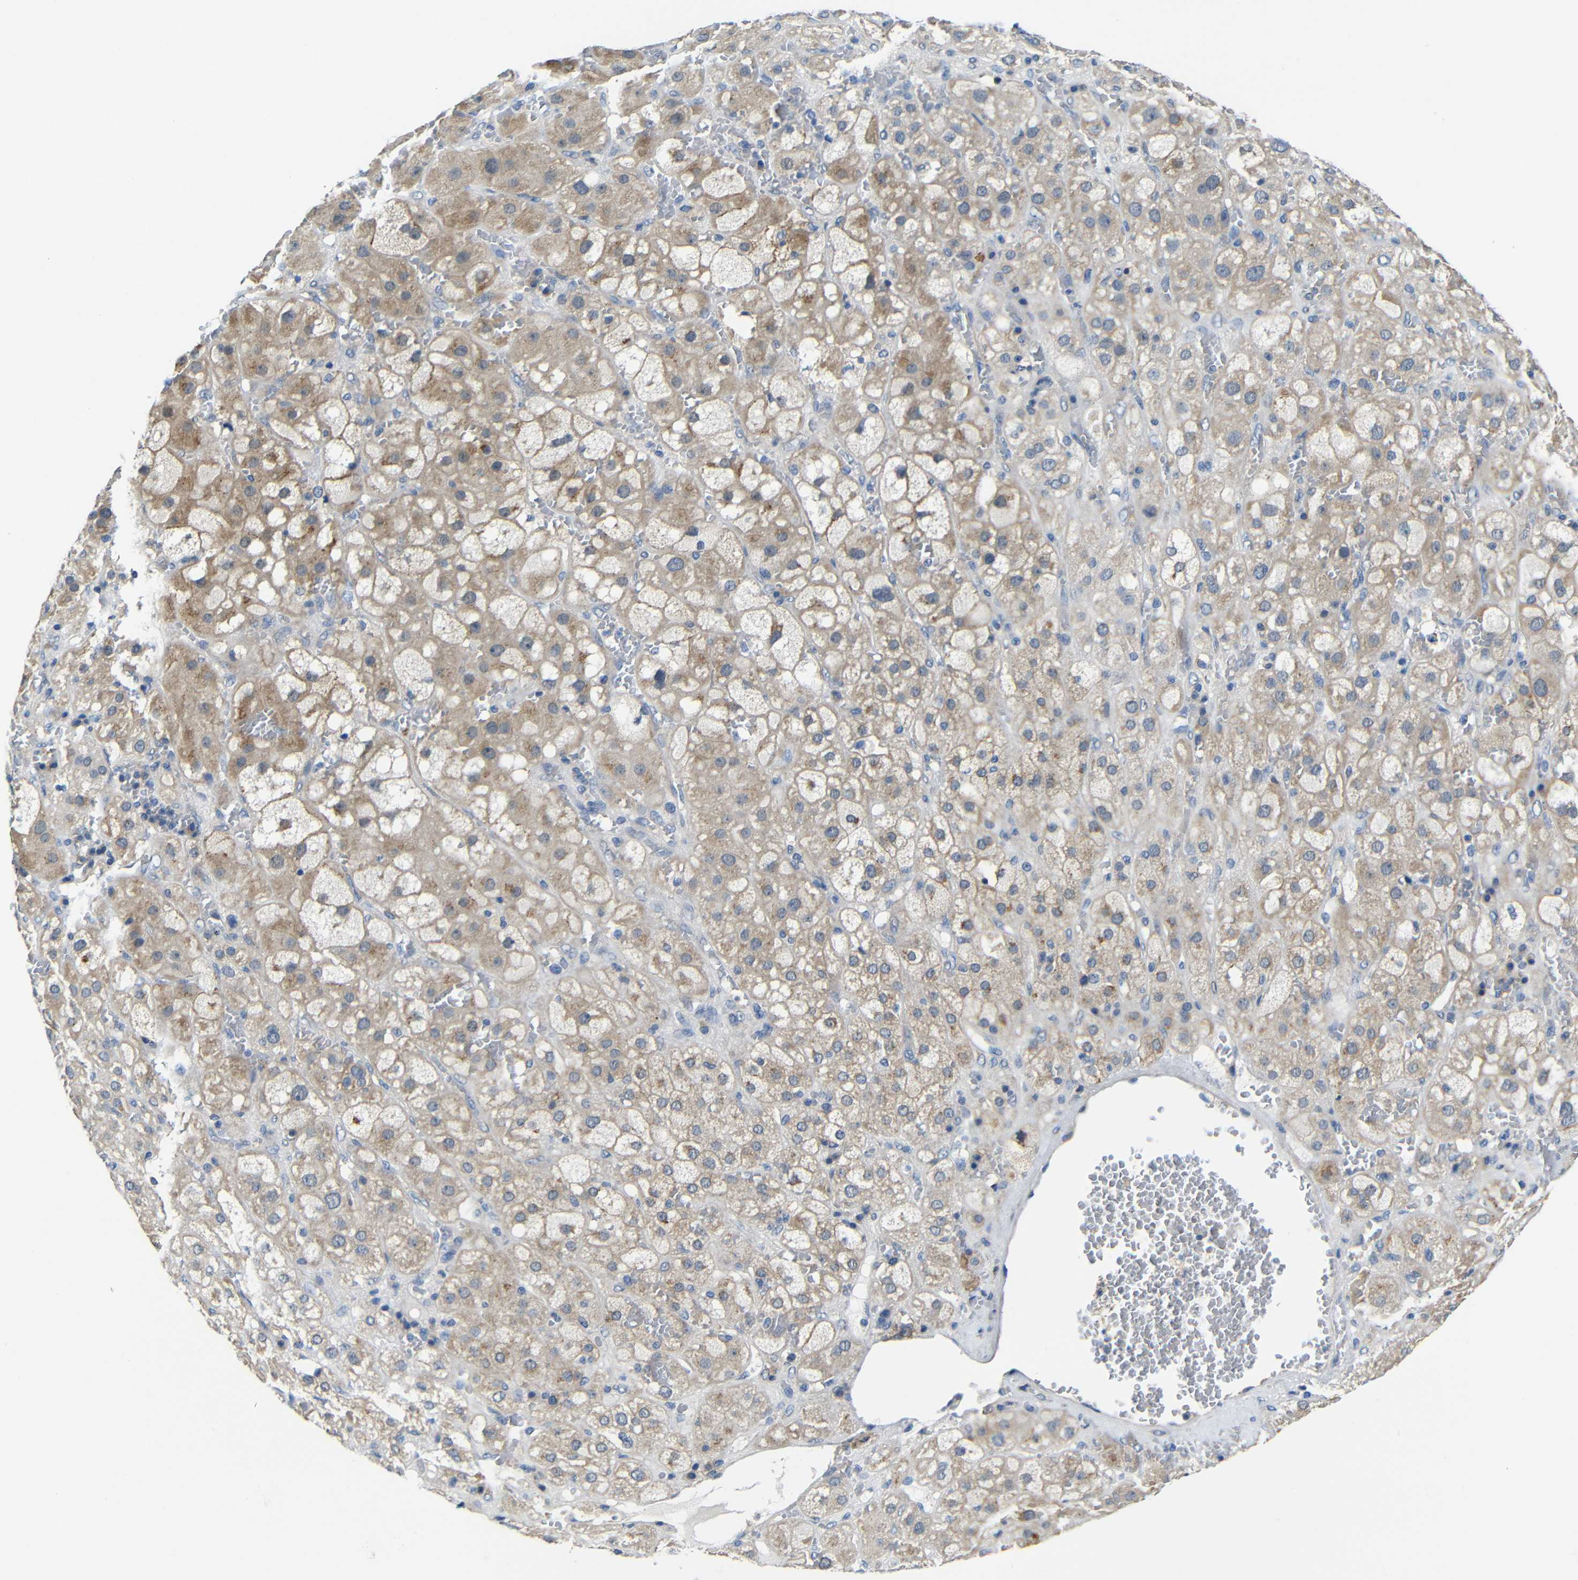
{"staining": {"intensity": "weak", "quantity": ">75%", "location": "cytoplasmic/membranous"}, "tissue": "adrenal gland", "cell_type": "Glandular cells", "image_type": "normal", "snomed": [{"axis": "morphology", "description": "Normal tissue, NOS"}, {"axis": "topography", "description": "Adrenal gland"}], "caption": "Protein staining of normal adrenal gland shows weak cytoplasmic/membranous staining in approximately >75% of glandular cells.", "gene": "ZNF90", "patient": {"sex": "female", "age": 47}}